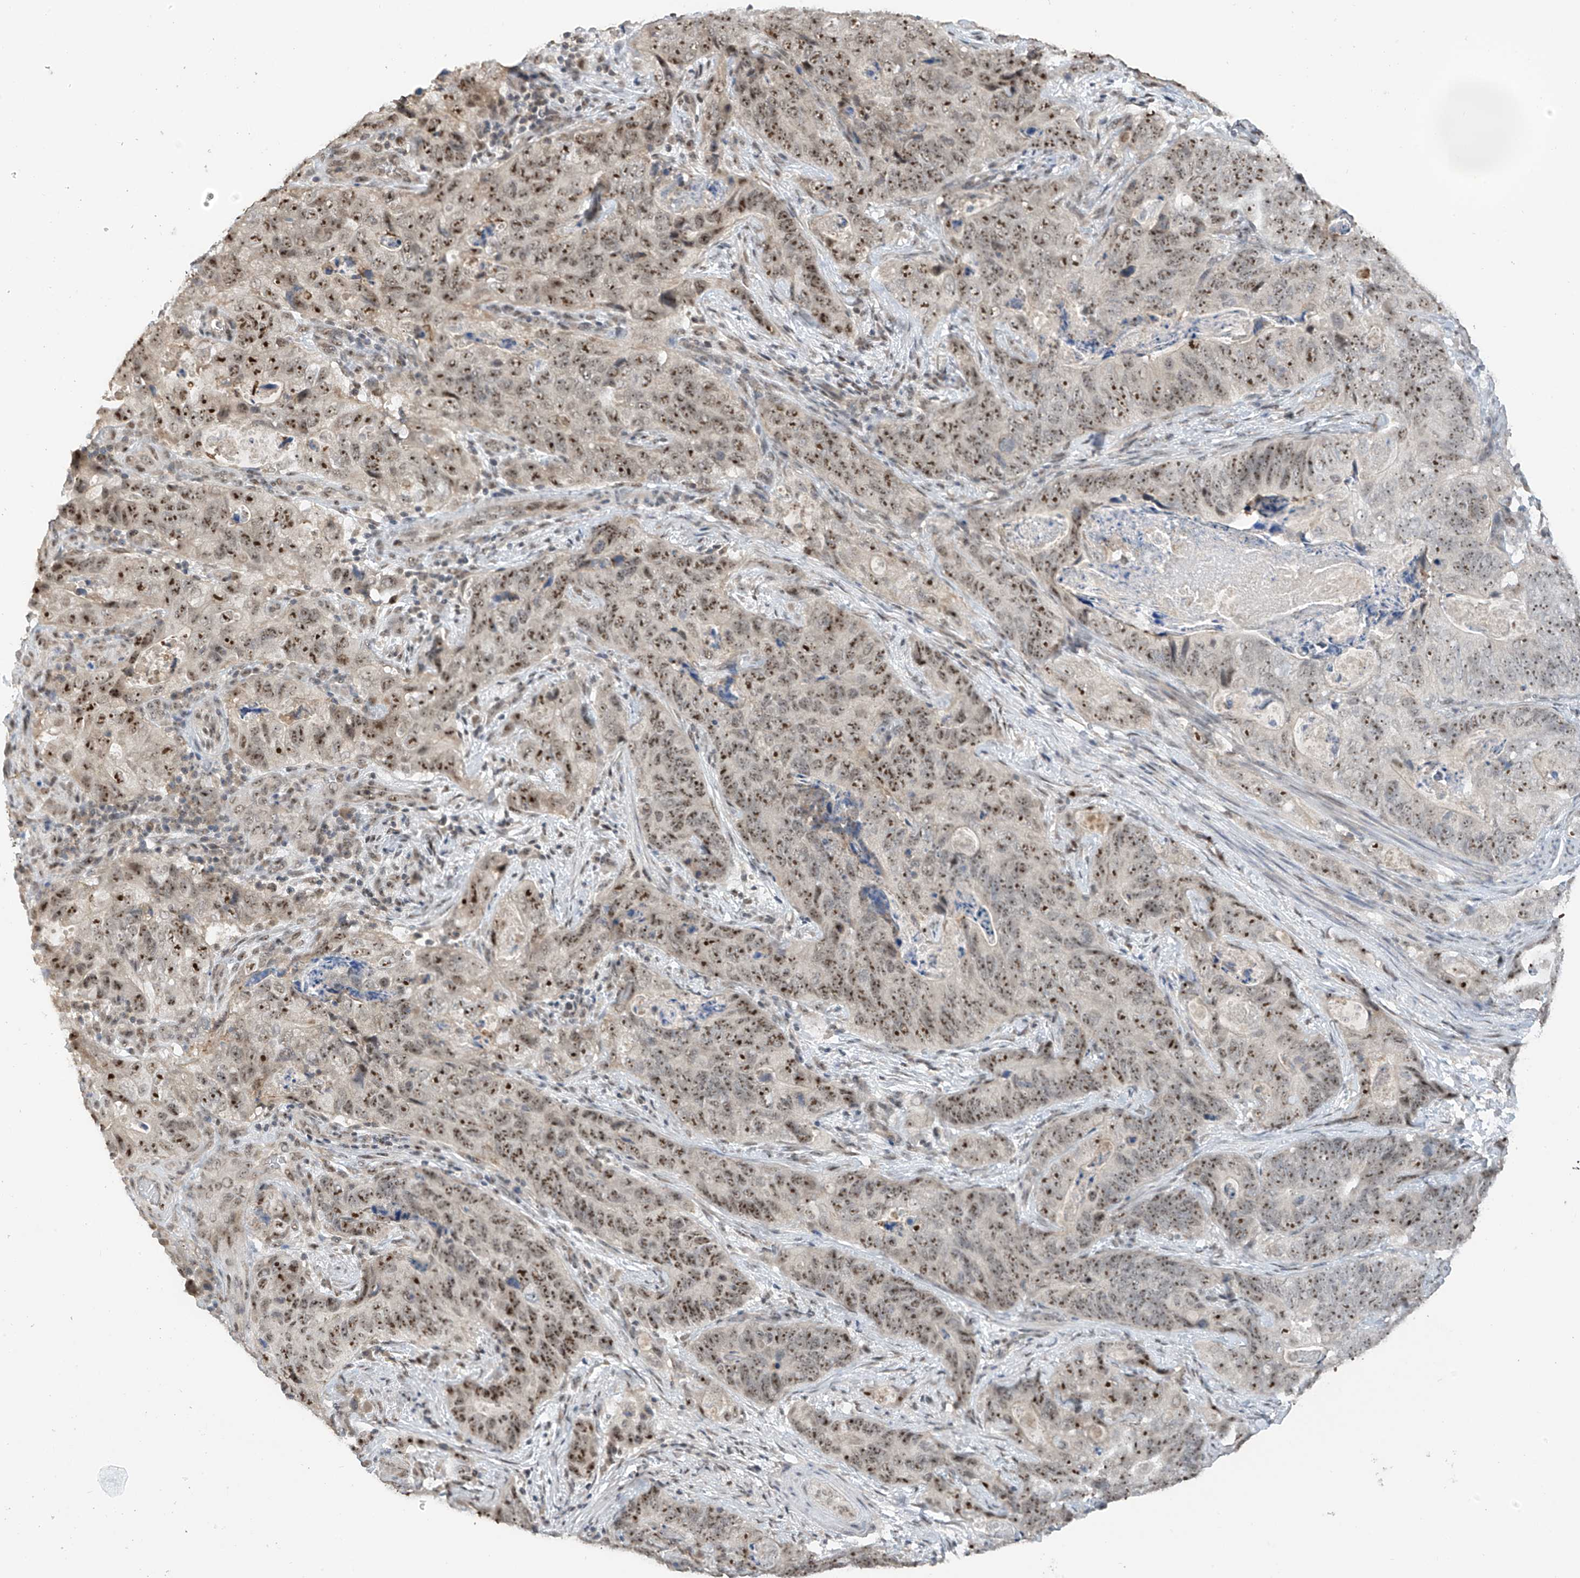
{"staining": {"intensity": "strong", "quantity": "25%-75%", "location": "nuclear"}, "tissue": "stomach cancer", "cell_type": "Tumor cells", "image_type": "cancer", "snomed": [{"axis": "morphology", "description": "Normal tissue, NOS"}, {"axis": "morphology", "description": "Adenocarcinoma, NOS"}, {"axis": "topography", "description": "Stomach"}], "caption": "Brown immunohistochemical staining in stomach adenocarcinoma reveals strong nuclear expression in approximately 25%-75% of tumor cells.", "gene": "C1orf131", "patient": {"sex": "female", "age": 89}}